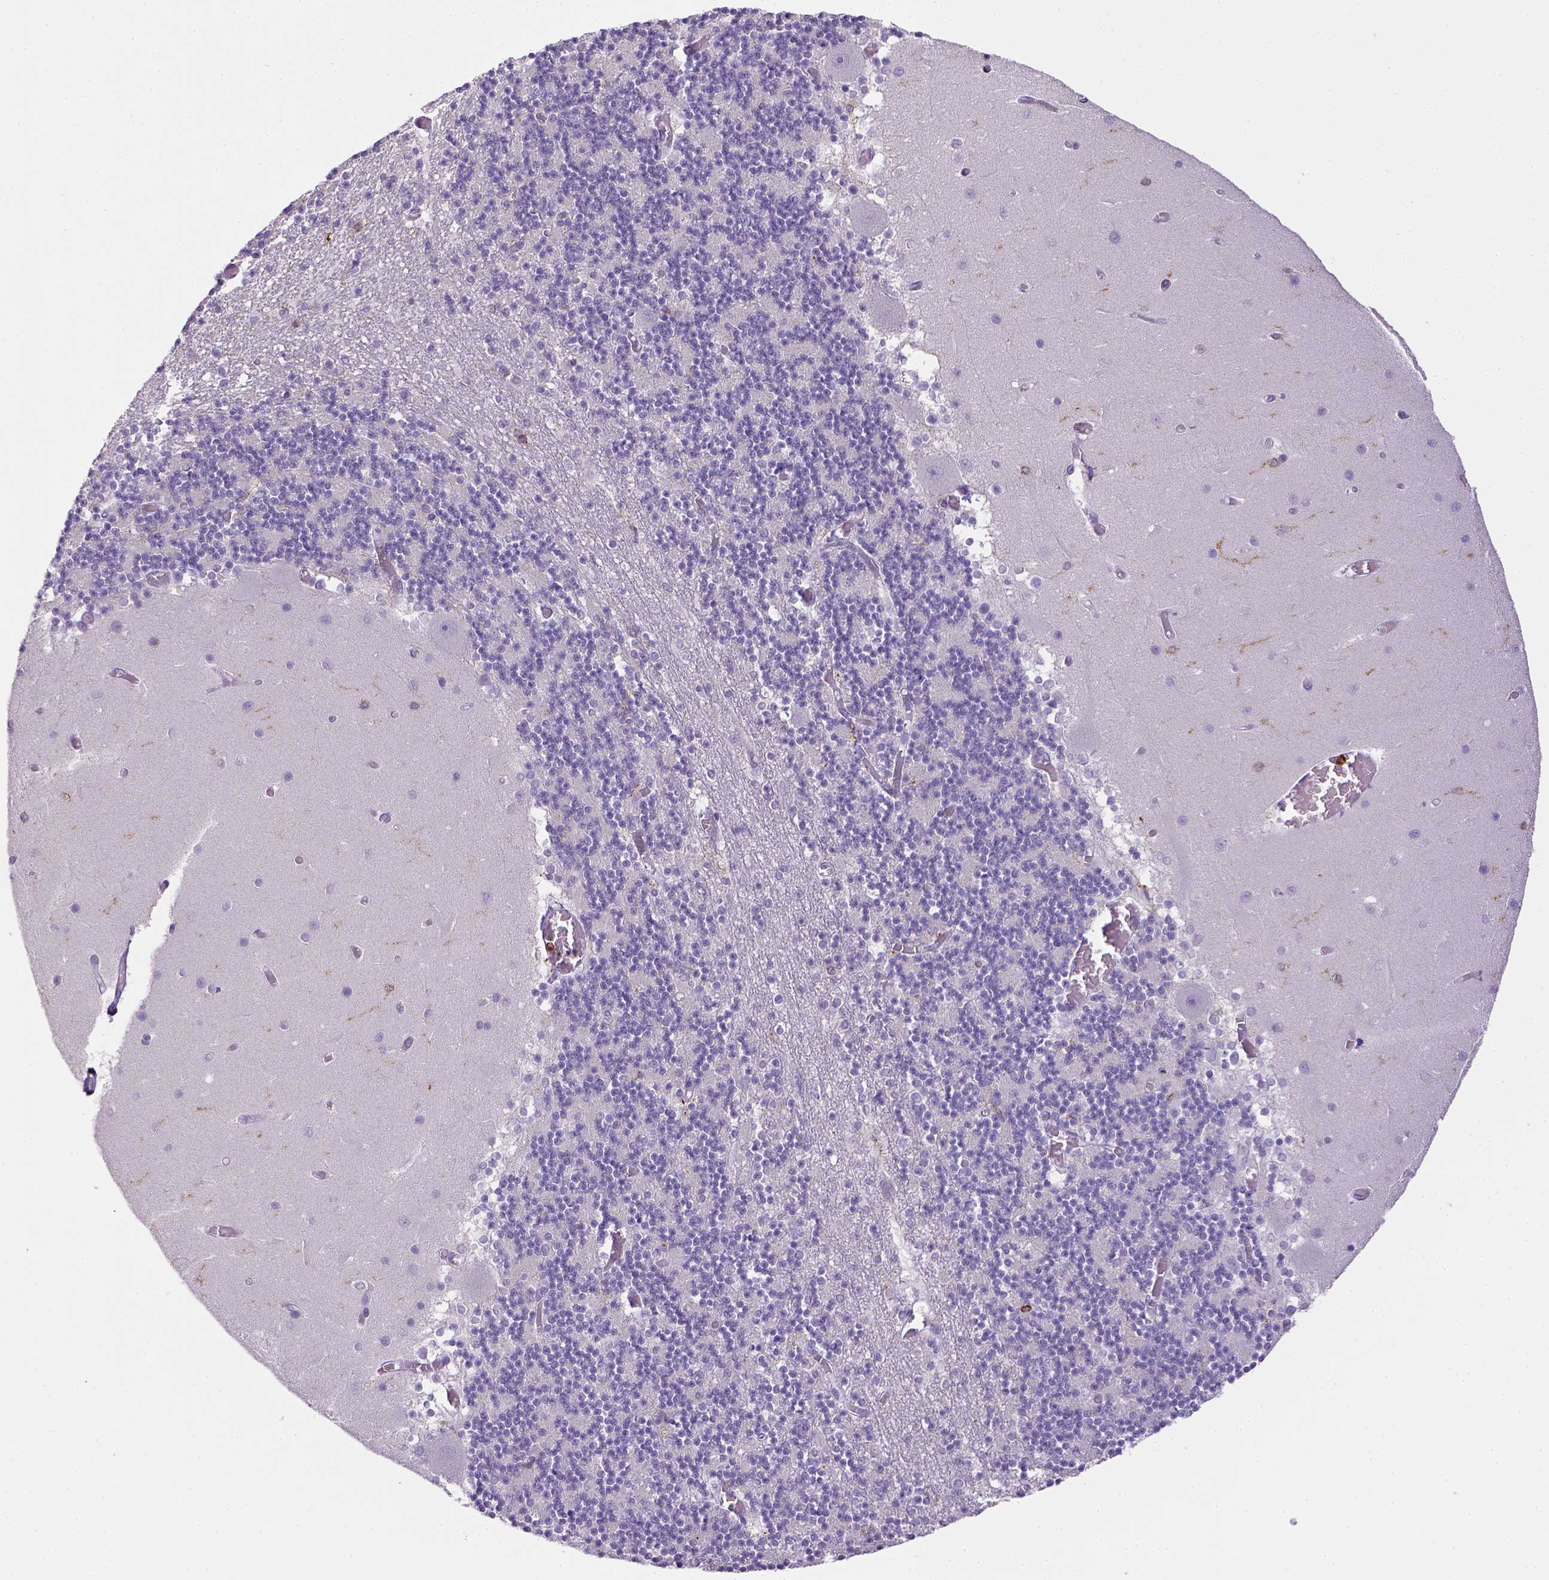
{"staining": {"intensity": "negative", "quantity": "none", "location": "none"}, "tissue": "cerebellum", "cell_type": "Cells in granular layer", "image_type": "normal", "snomed": [{"axis": "morphology", "description": "Normal tissue, NOS"}, {"axis": "topography", "description": "Cerebellum"}], "caption": "Immunohistochemistry of benign human cerebellum reveals no expression in cells in granular layer. Nuclei are stained in blue.", "gene": "ITGAM", "patient": {"sex": "female", "age": 28}}